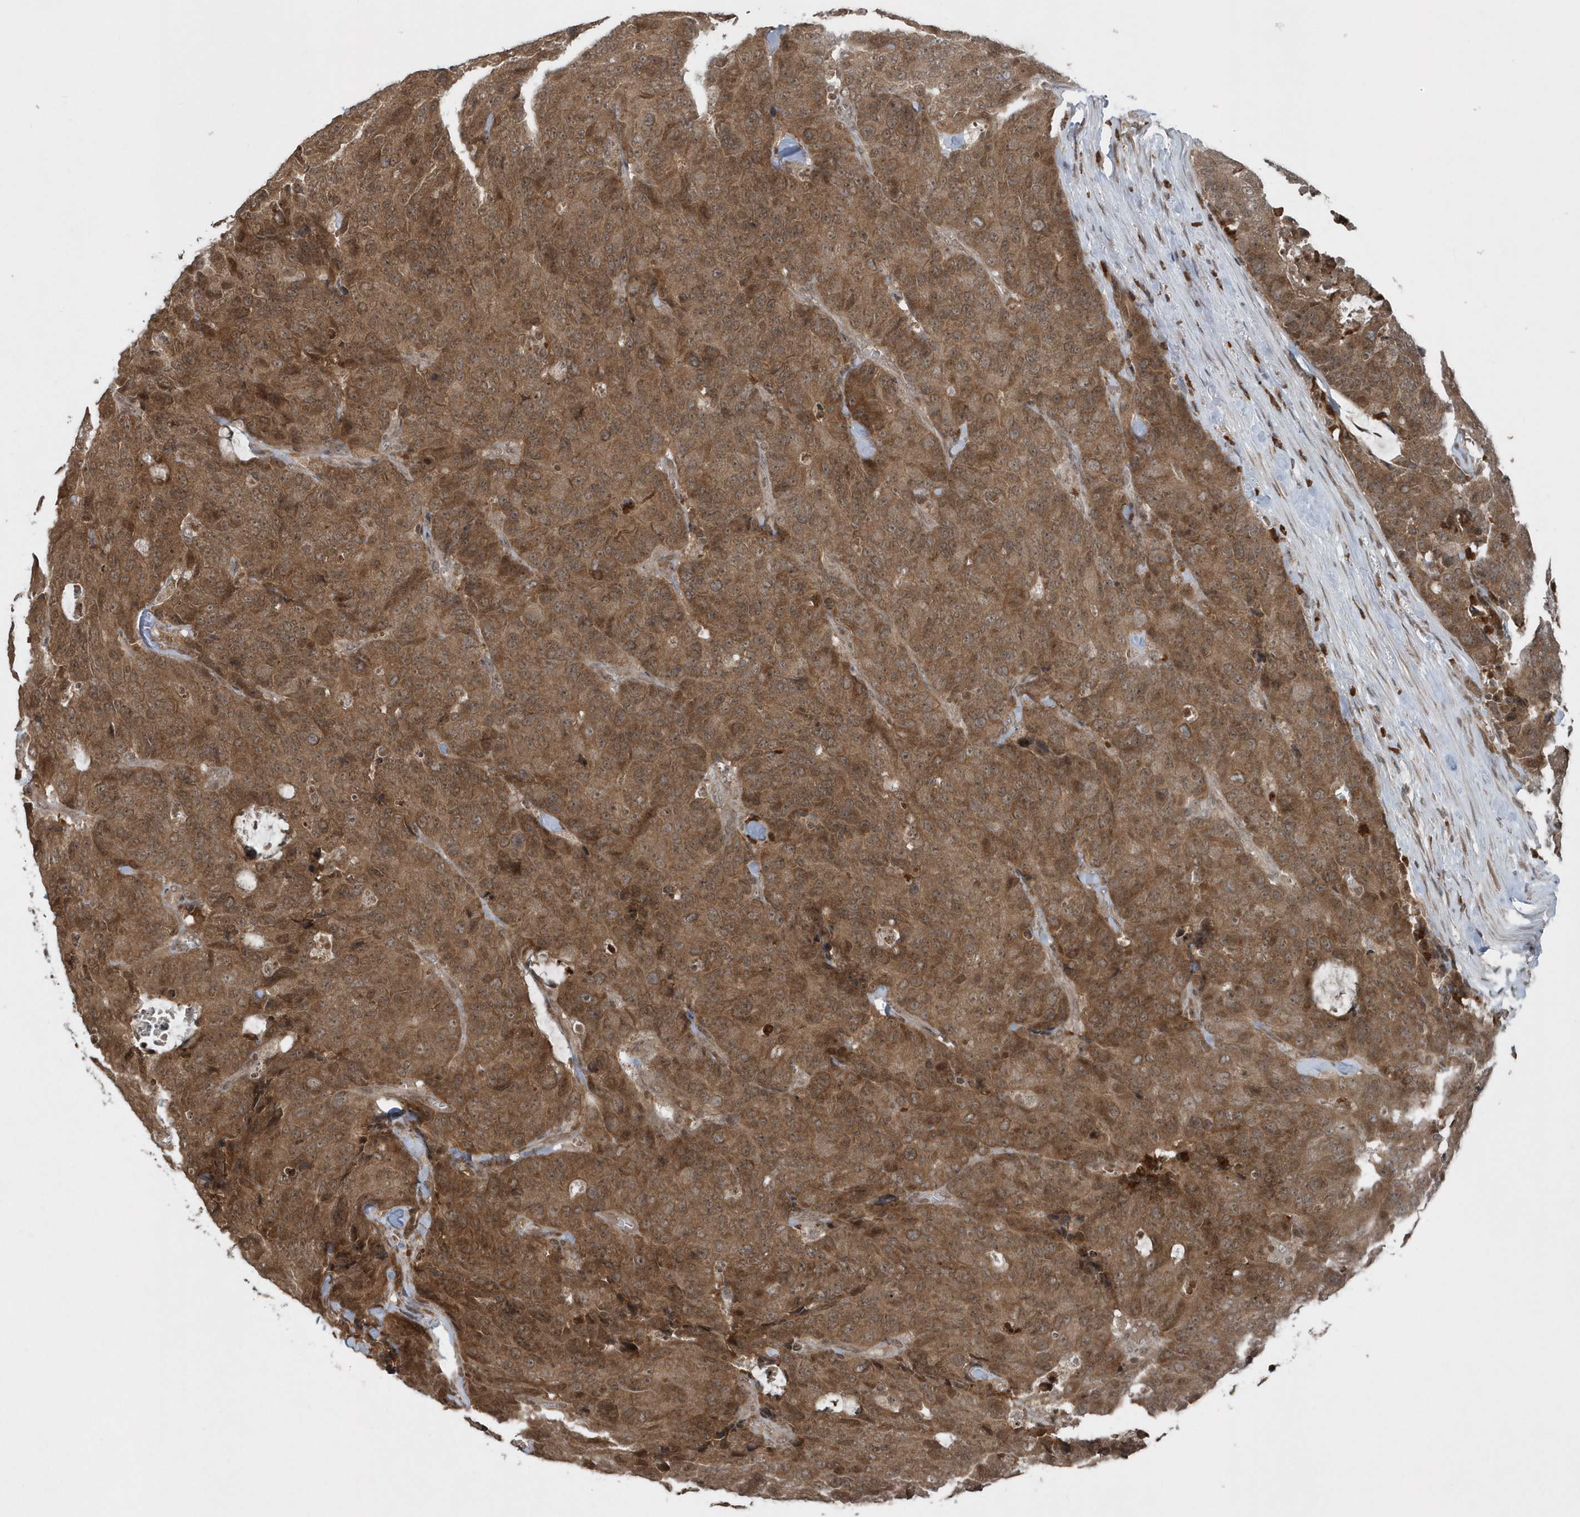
{"staining": {"intensity": "moderate", "quantity": ">75%", "location": "cytoplasmic/membranous,nuclear"}, "tissue": "colorectal cancer", "cell_type": "Tumor cells", "image_type": "cancer", "snomed": [{"axis": "morphology", "description": "Adenocarcinoma, NOS"}, {"axis": "topography", "description": "Colon"}], "caption": "IHC photomicrograph of neoplastic tissue: human colorectal adenocarcinoma stained using IHC reveals medium levels of moderate protein expression localized specifically in the cytoplasmic/membranous and nuclear of tumor cells, appearing as a cytoplasmic/membranous and nuclear brown color.", "gene": "EIF2B1", "patient": {"sex": "female", "age": 86}}